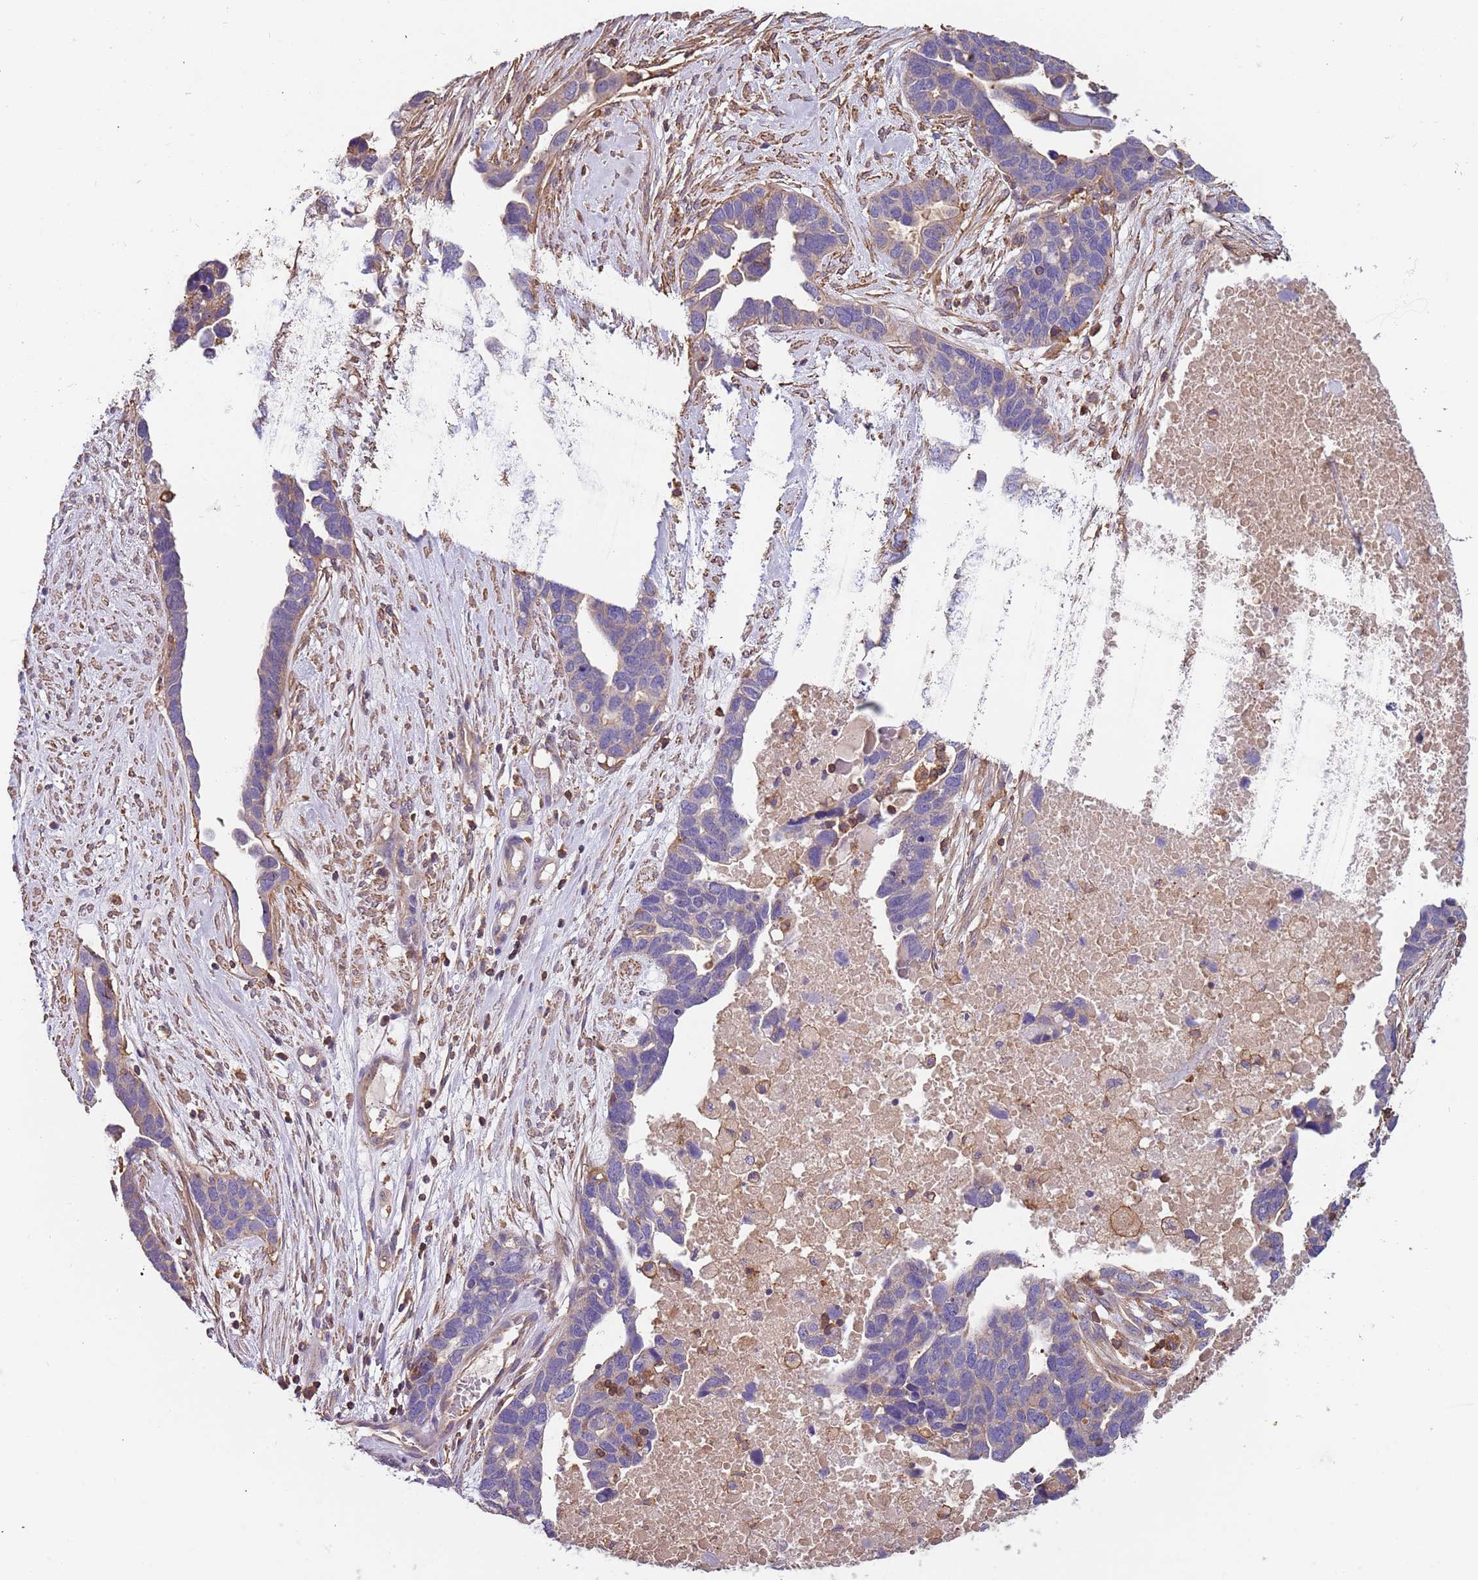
{"staining": {"intensity": "negative", "quantity": "none", "location": "none"}, "tissue": "ovarian cancer", "cell_type": "Tumor cells", "image_type": "cancer", "snomed": [{"axis": "morphology", "description": "Cystadenocarcinoma, serous, NOS"}, {"axis": "topography", "description": "Ovary"}], "caption": "Photomicrograph shows no protein staining in tumor cells of serous cystadenocarcinoma (ovarian) tissue. (Brightfield microscopy of DAB (3,3'-diaminobenzidine) IHC at high magnification).", "gene": "SYT4", "patient": {"sex": "female", "age": 54}}